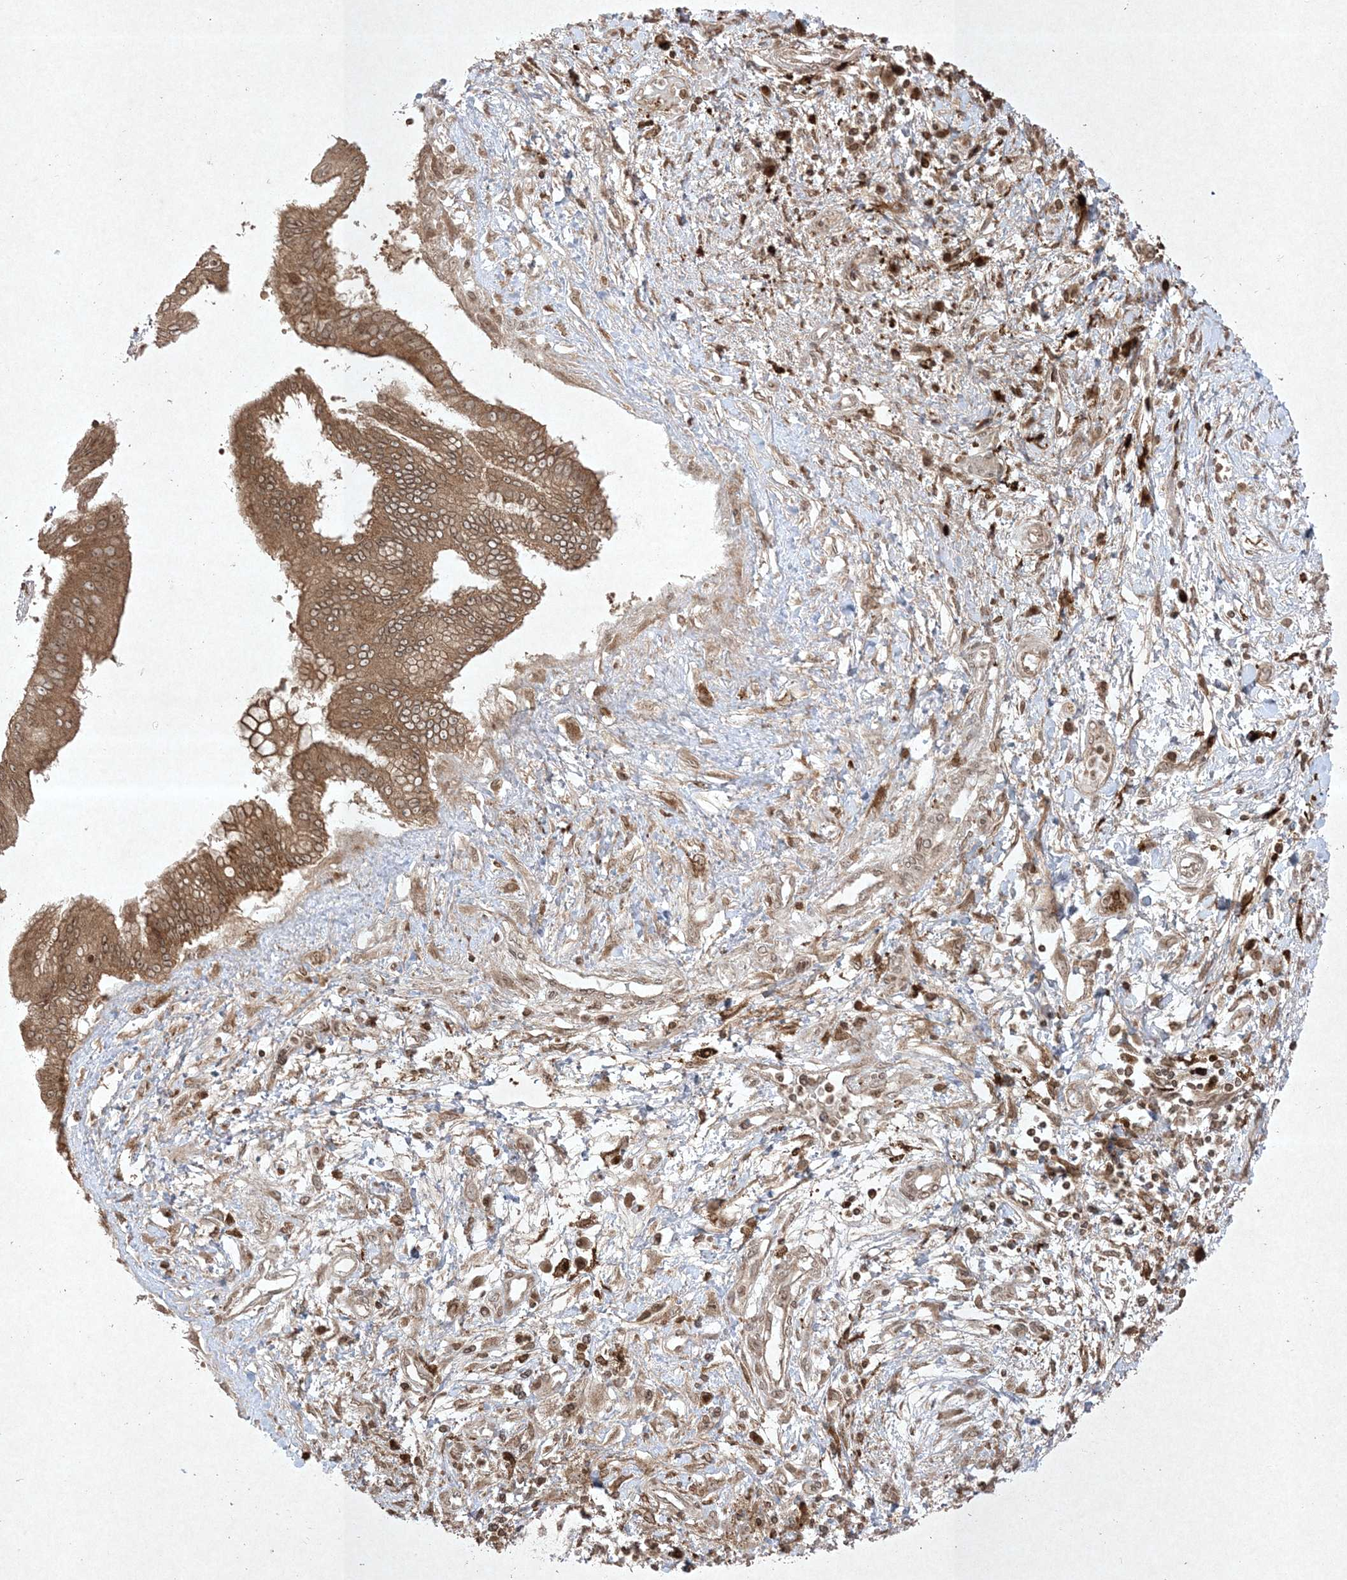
{"staining": {"intensity": "moderate", "quantity": ">75%", "location": "cytoplasmic/membranous"}, "tissue": "pancreatic cancer", "cell_type": "Tumor cells", "image_type": "cancer", "snomed": [{"axis": "morphology", "description": "Adenocarcinoma, NOS"}, {"axis": "topography", "description": "Pancreas"}], "caption": "Protein staining displays moderate cytoplasmic/membranous staining in about >75% of tumor cells in pancreatic cancer. The protein is shown in brown color, while the nuclei are stained blue.", "gene": "PTK6", "patient": {"sex": "female", "age": 56}}